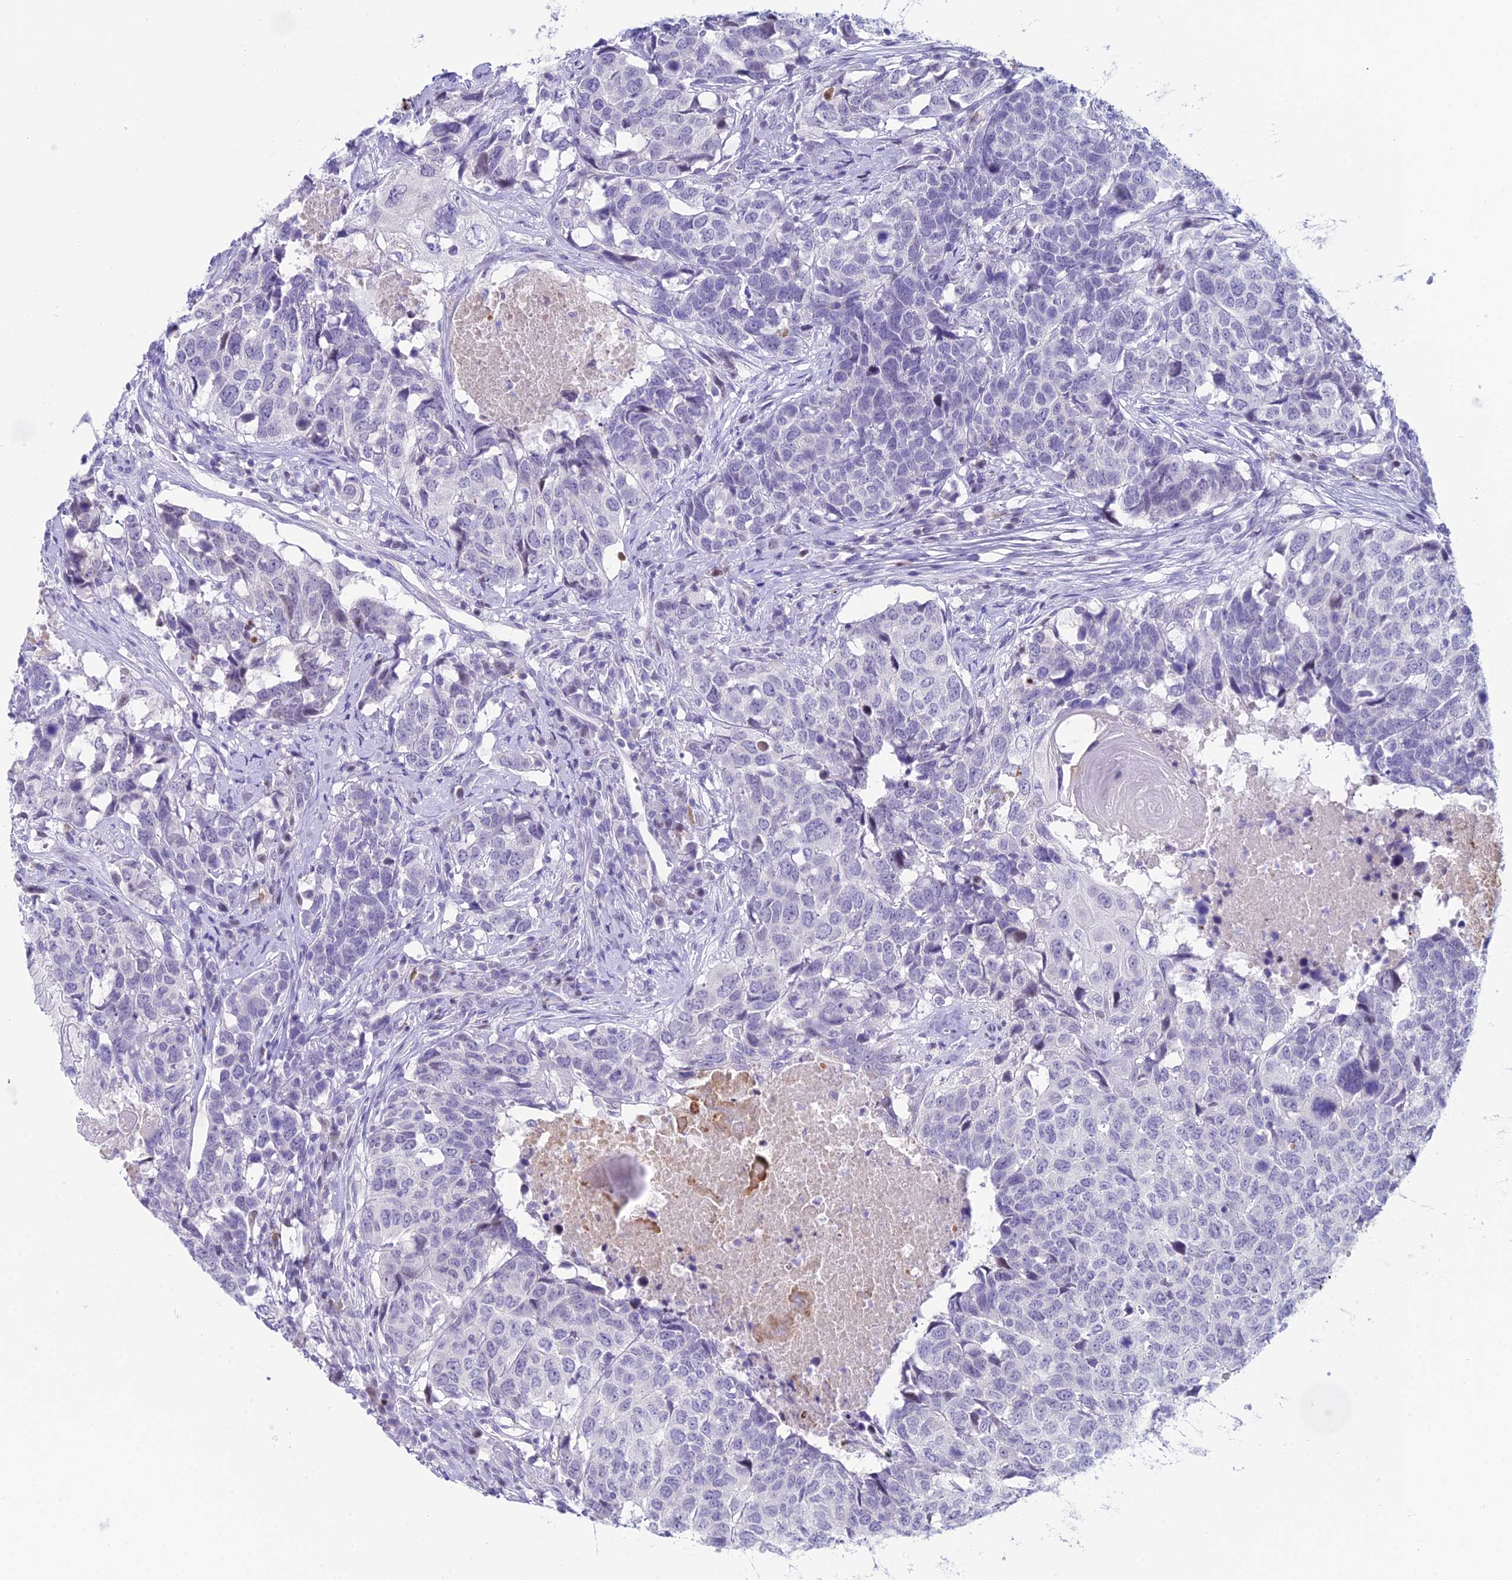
{"staining": {"intensity": "negative", "quantity": "none", "location": "none"}, "tissue": "head and neck cancer", "cell_type": "Tumor cells", "image_type": "cancer", "snomed": [{"axis": "morphology", "description": "Squamous cell carcinoma, NOS"}, {"axis": "topography", "description": "Head-Neck"}], "caption": "The immunohistochemistry (IHC) micrograph has no significant expression in tumor cells of squamous cell carcinoma (head and neck) tissue. Brightfield microscopy of immunohistochemistry (IHC) stained with DAB (3,3'-diaminobenzidine) (brown) and hematoxylin (blue), captured at high magnification.", "gene": "CC2D2A", "patient": {"sex": "male", "age": 66}}